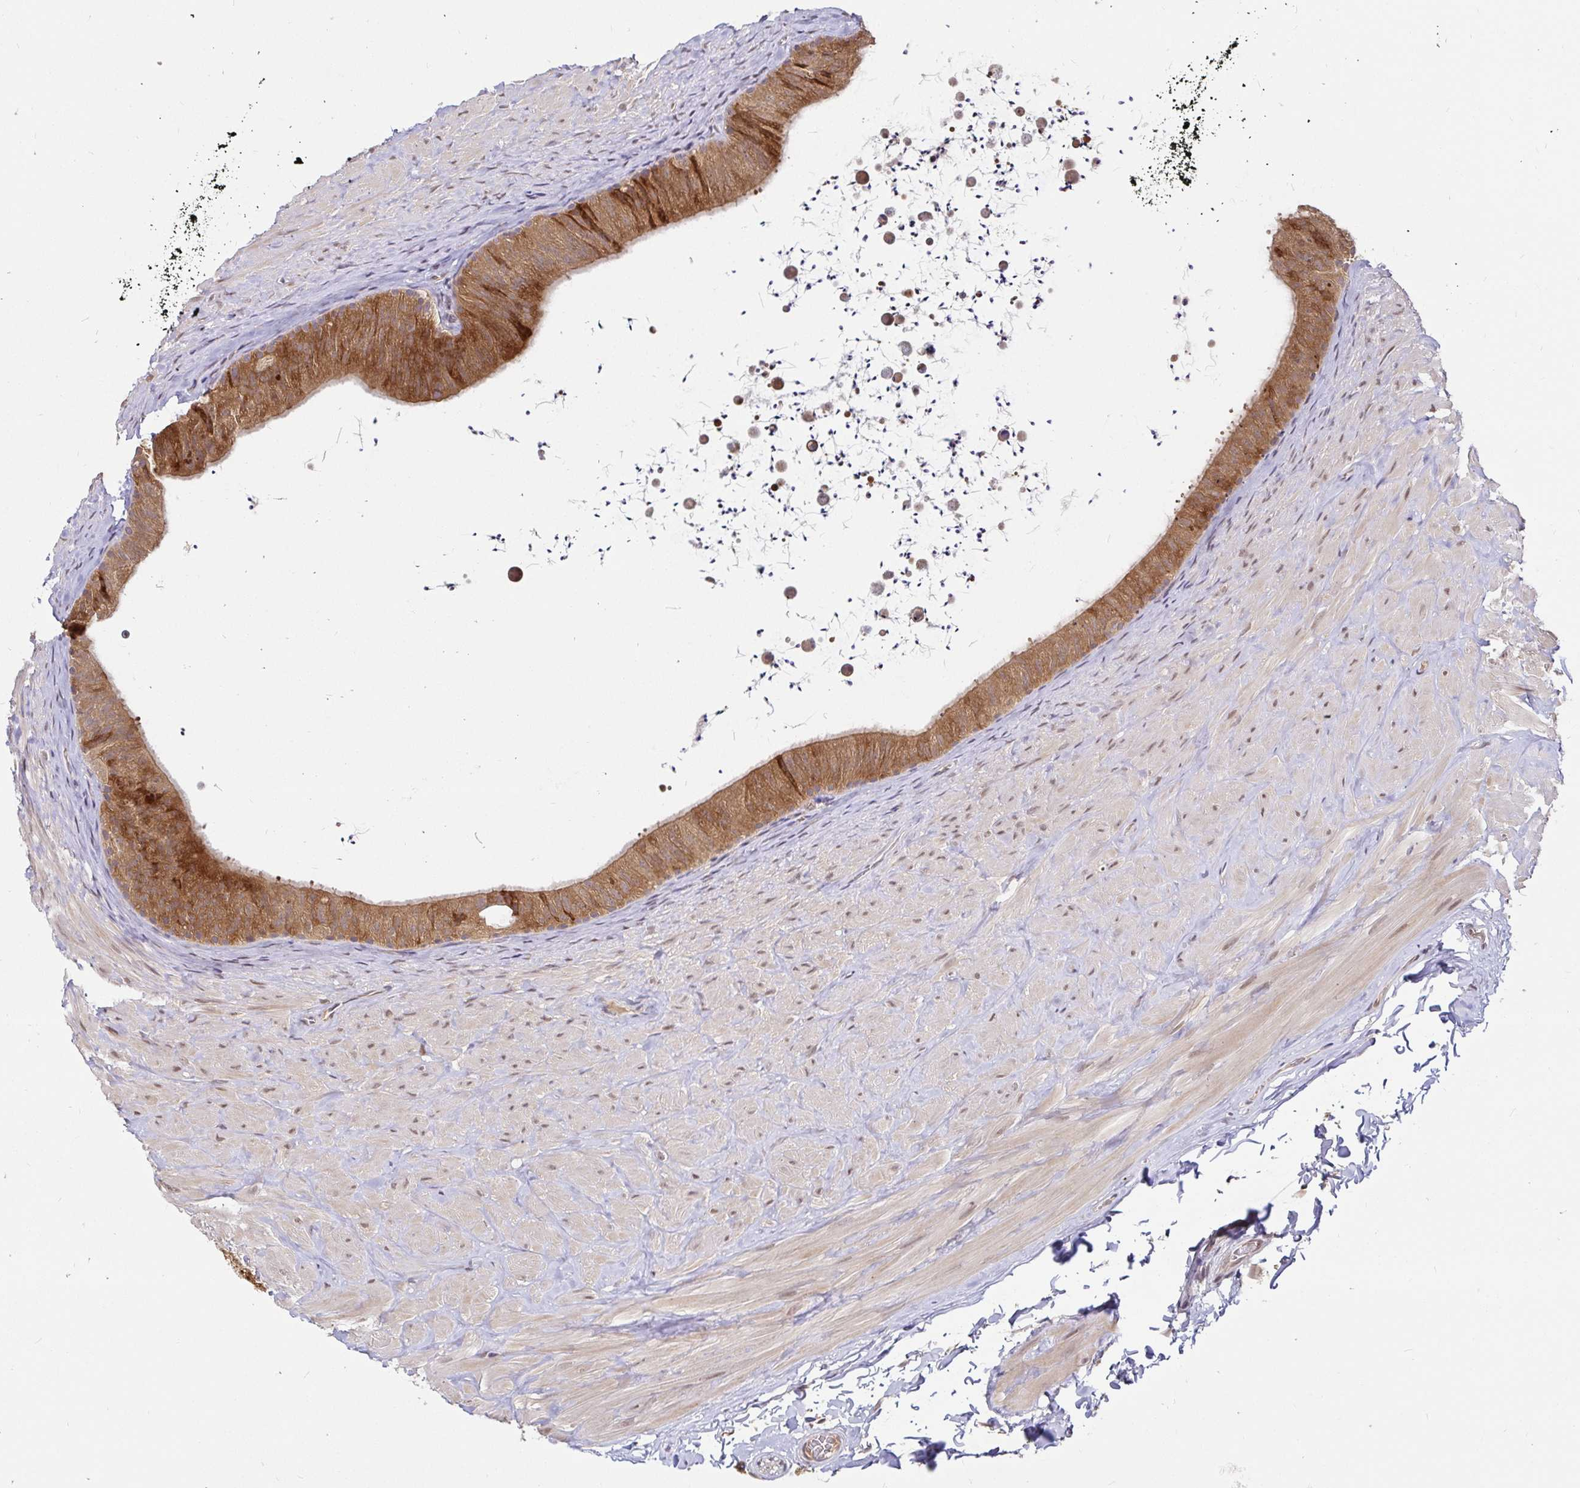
{"staining": {"intensity": "moderate", "quantity": ">75%", "location": "cytoplasmic/membranous"}, "tissue": "epididymis", "cell_type": "Glandular cells", "image_type": "normal", "snomed": [{"axis": "morphology", "description": "Normal tissue, NOS"}, {"axis": "topography", "description": "Epididymis, spermatic cord, NOS"}, {"axis": "topography", "description": "Epididymis"}], "caption": "Immunohistochemical staining of unremarkable epididymis exhibits moderate cytoplasmic/membranous protein staining in approximately >75% of glandular cells.", "gene": "LMO4", "patient": {"sex": "male", "age": 31}}